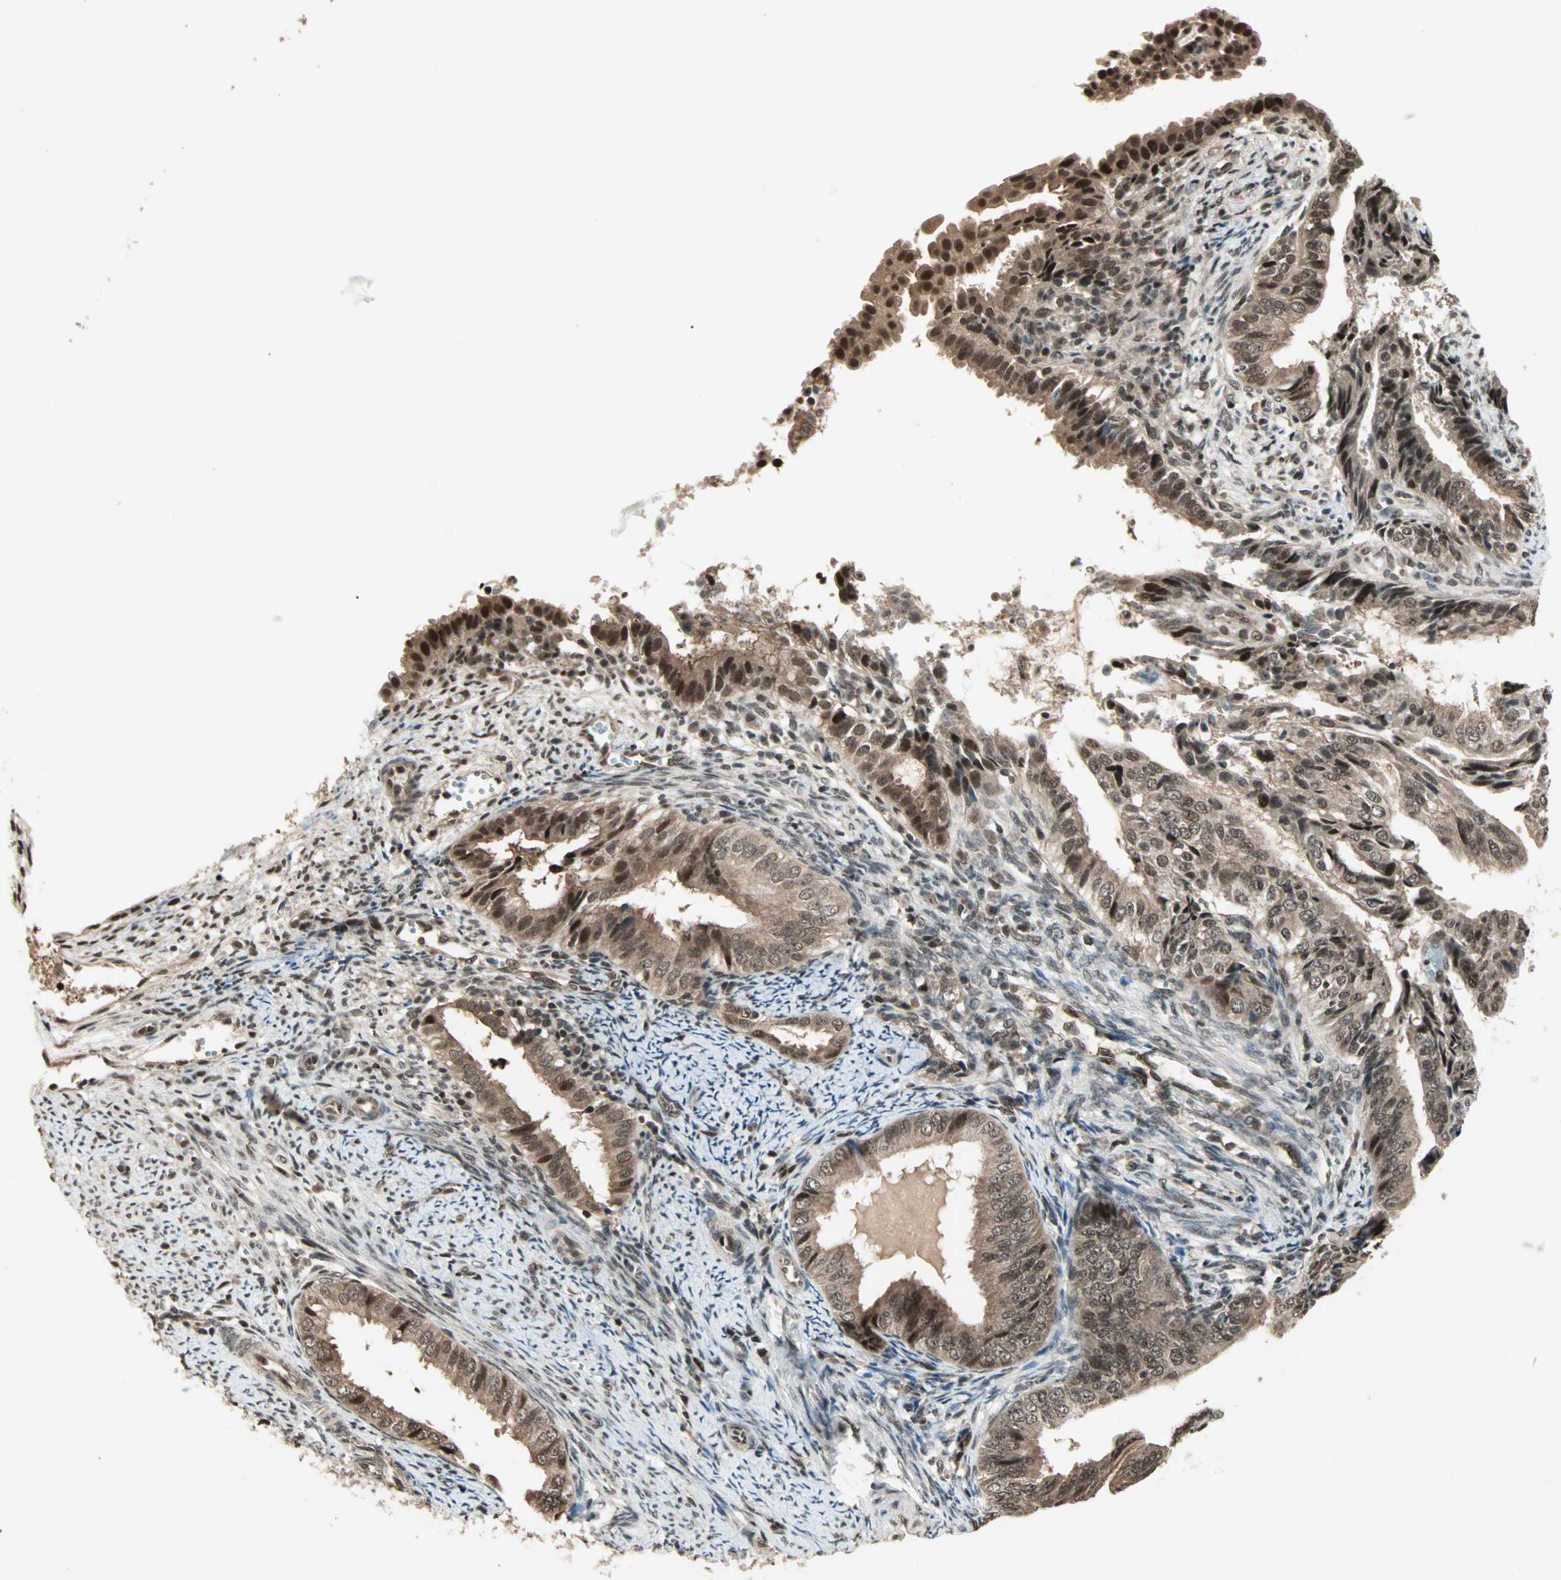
{"staining": {"intensity": "strong", "quantity": ">75%", "location": "cytoplasmic/membranous,nuclear"}, "tissue": "endometrial cancer", "cell_type": "Tumor cells", "image_type": "cancer", "snomed": [{"axis": "morphology", "description": "Adenocarcinoma, NOS"}, {"axis": "topography", "description": "Endometrium"}], "caption": "Immunohistochemistry histopathology image of neoplastic tissue: human adenocarcinoma (endometrial) stained using immunohistochemistry demonstrates high levels of strong protein expression localized specifically in the cytoplasmic/membranous and nuclear of tumor cells, appearing as a cytoplasmic/membranous and nuclear brown color.", "gene": "ZNF44", "patient": {"sex": "female", "age": 58}}